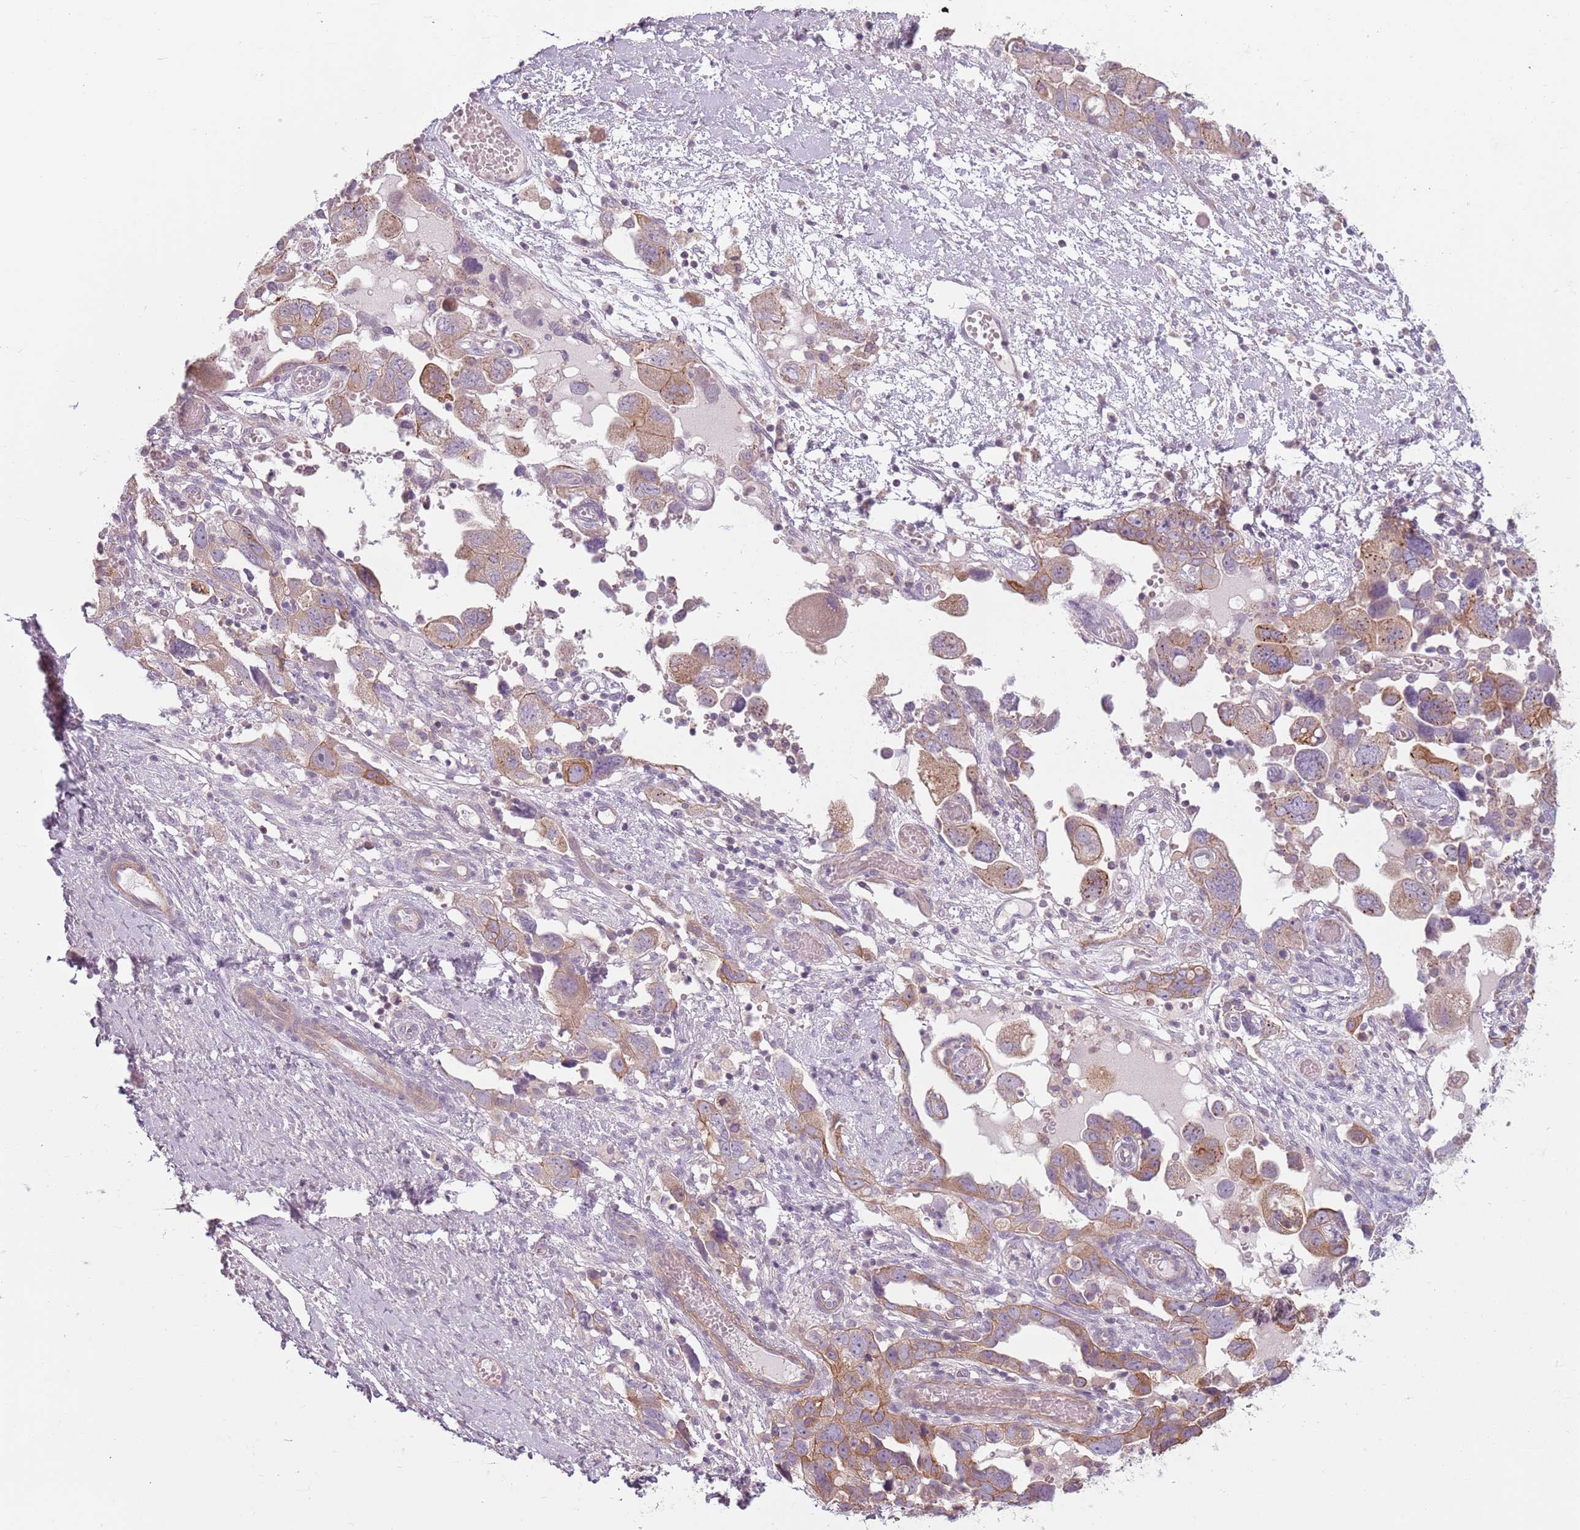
{"staining": {"intensity": "moderate", "quantity": ">75%", "location": "cytoplasmic/membranous"}, "tissue": "ovarian cancer", "cell_type": "Tumor cells", "image_type": "cancer", "snomed": [{"axis": "morphology", "description": "Carcinoma, NOS"}, {"axis": "morphology", "description": "Cystadenocarcinoma, serous, NOS"}, {"axis": "topography", "description": "Ovary"}], "caption": "Ovarian cancer (carcinoma) stained with DAB immunohistochemistry (IHC) reveals medium levels of moderate cytoplasmic/membranous expression in about >75% of tumor cells.", "gene": "TLCD2", "patient": {"sex": "female", "age": 69}}